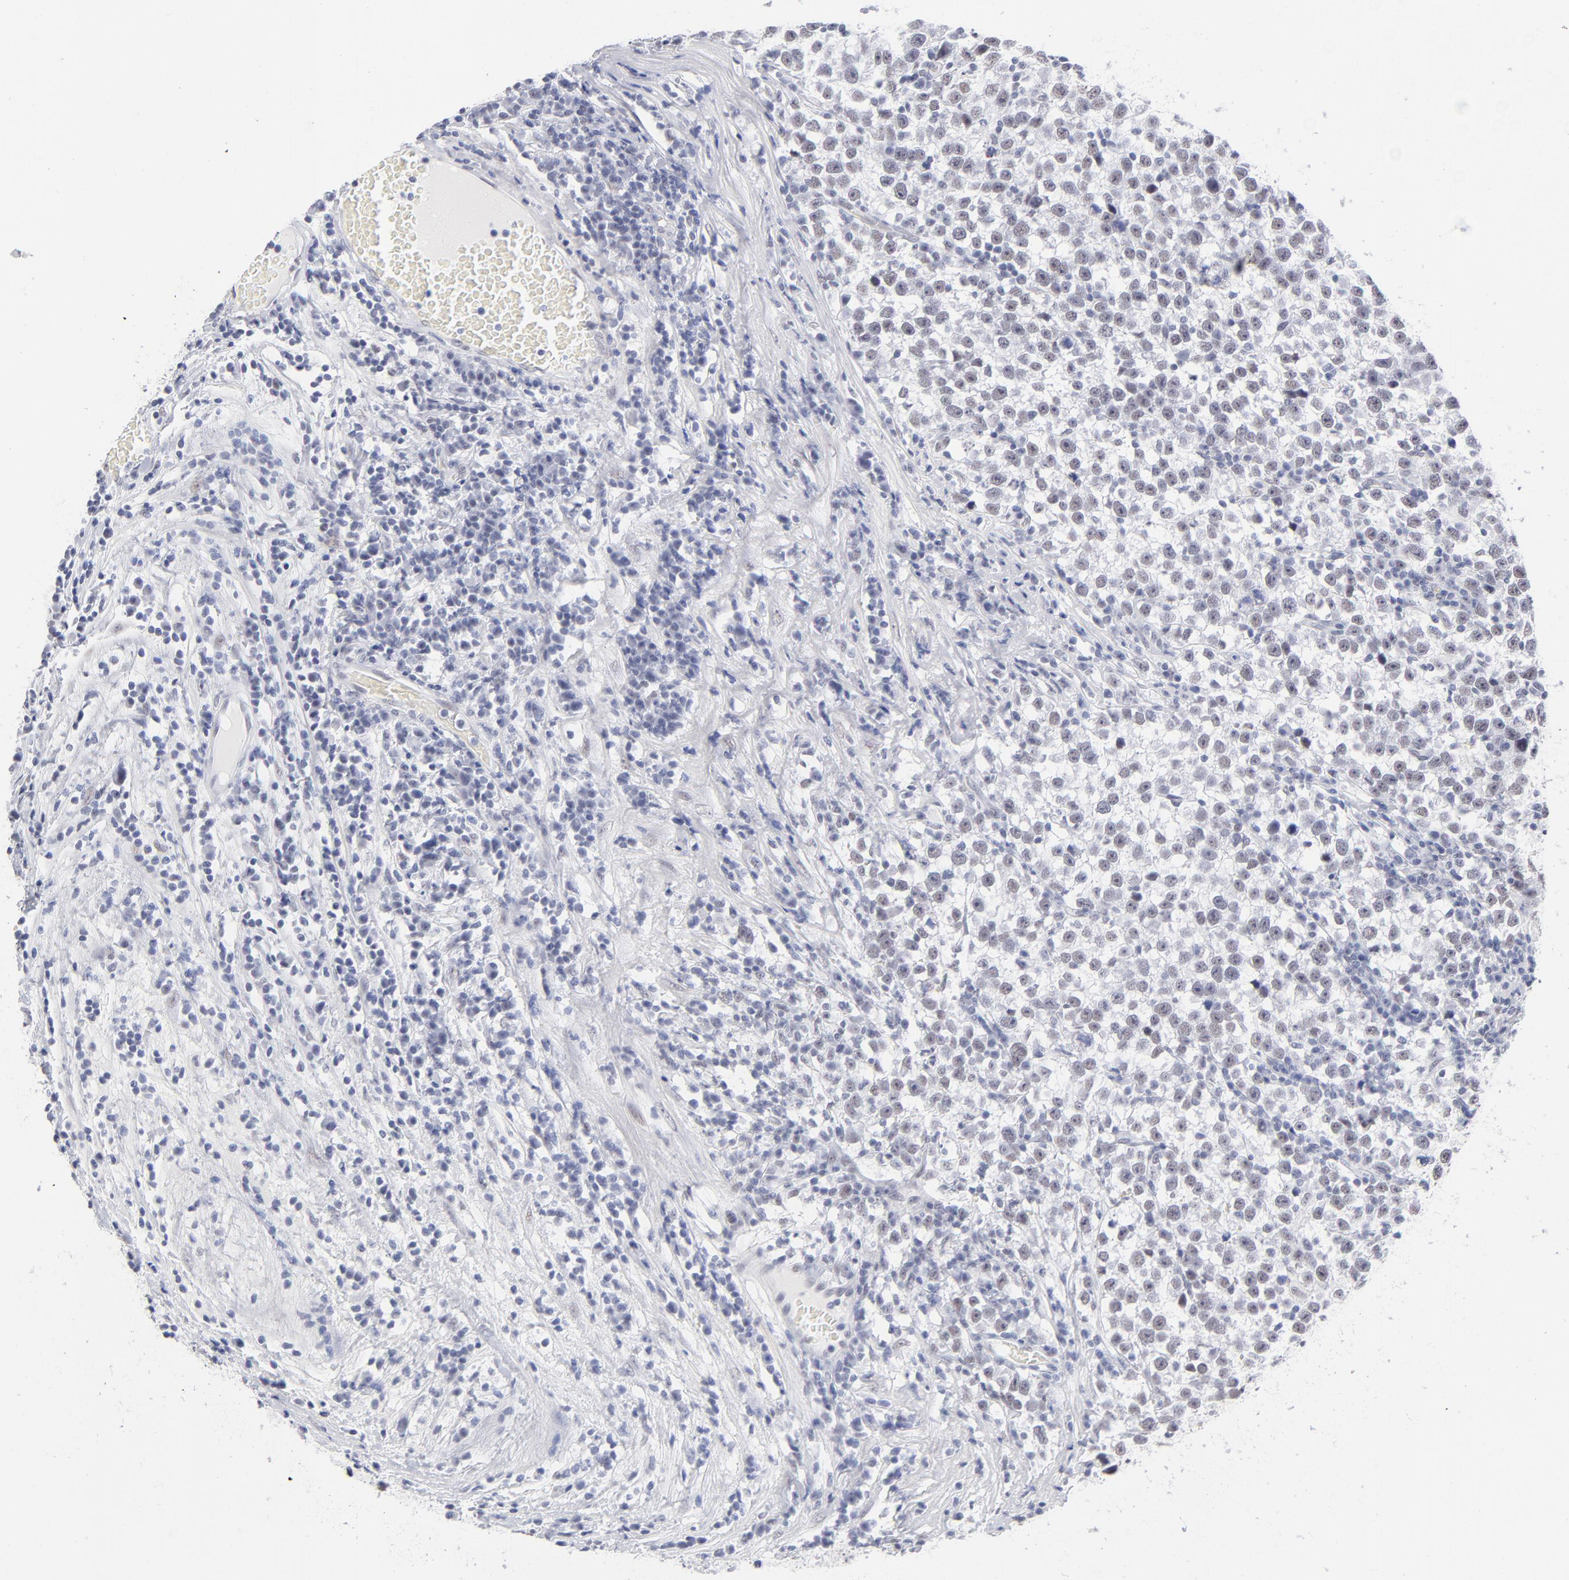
{"staining": {"intensity": "weak", "quantity": "25%-75%", "location": "nuclear"}, "tissue": "testis cancer", "cell_type": "Tumor cells", "image_type": "cancer", "snomed": [{"axis": "morphology", "description": "Seminoma, NOS"}, {"axis": "topography", "description": "Testis"}], "caption": "DAB (3,3'-diaminobenzidine) immunohistochemical staining of human testis cancer demonstrates weak nuclear protein staining in about 25%-75% of tumor cells.", "gene": "SNRPB", "patient": {"sex": "male", "age": 43}}